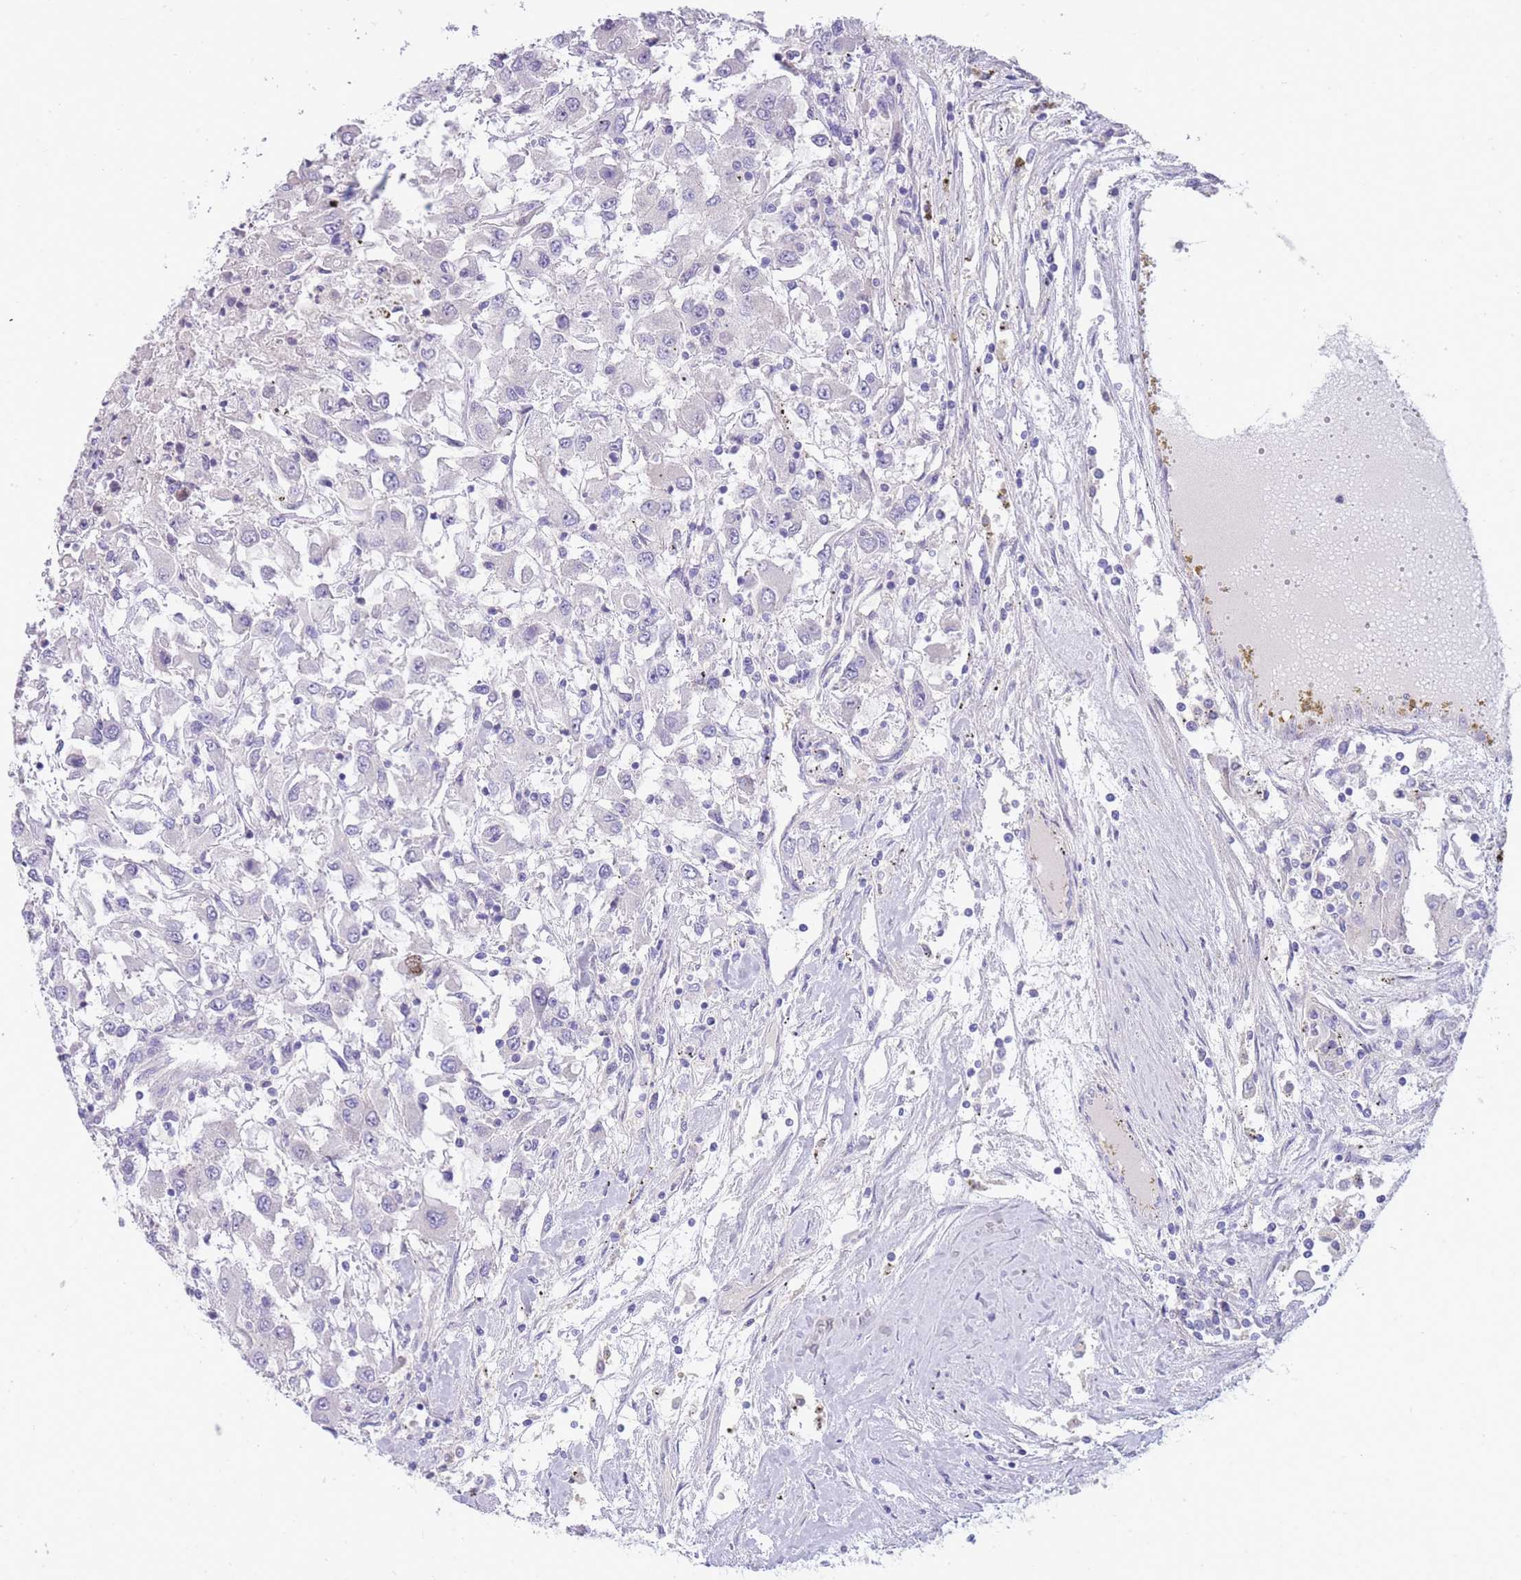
{"staining": {"intensity": "negative", "quantity": "none", "location": "none"}, "tissue": "renal cancer", "cell_type": "Tumor cells", "image_type": "cancer", "snomed": [{"axis": "morphology", "description": "Adenocarcinoma, NOS"}, {"axis": "topography", "description": "Kidney"}], "caption": "An image of renal cancer stained for a protein reveals no brown staining in tumor cells.", "gene": "PRR23B", "patient": {"sex": "female", "age": 67}}